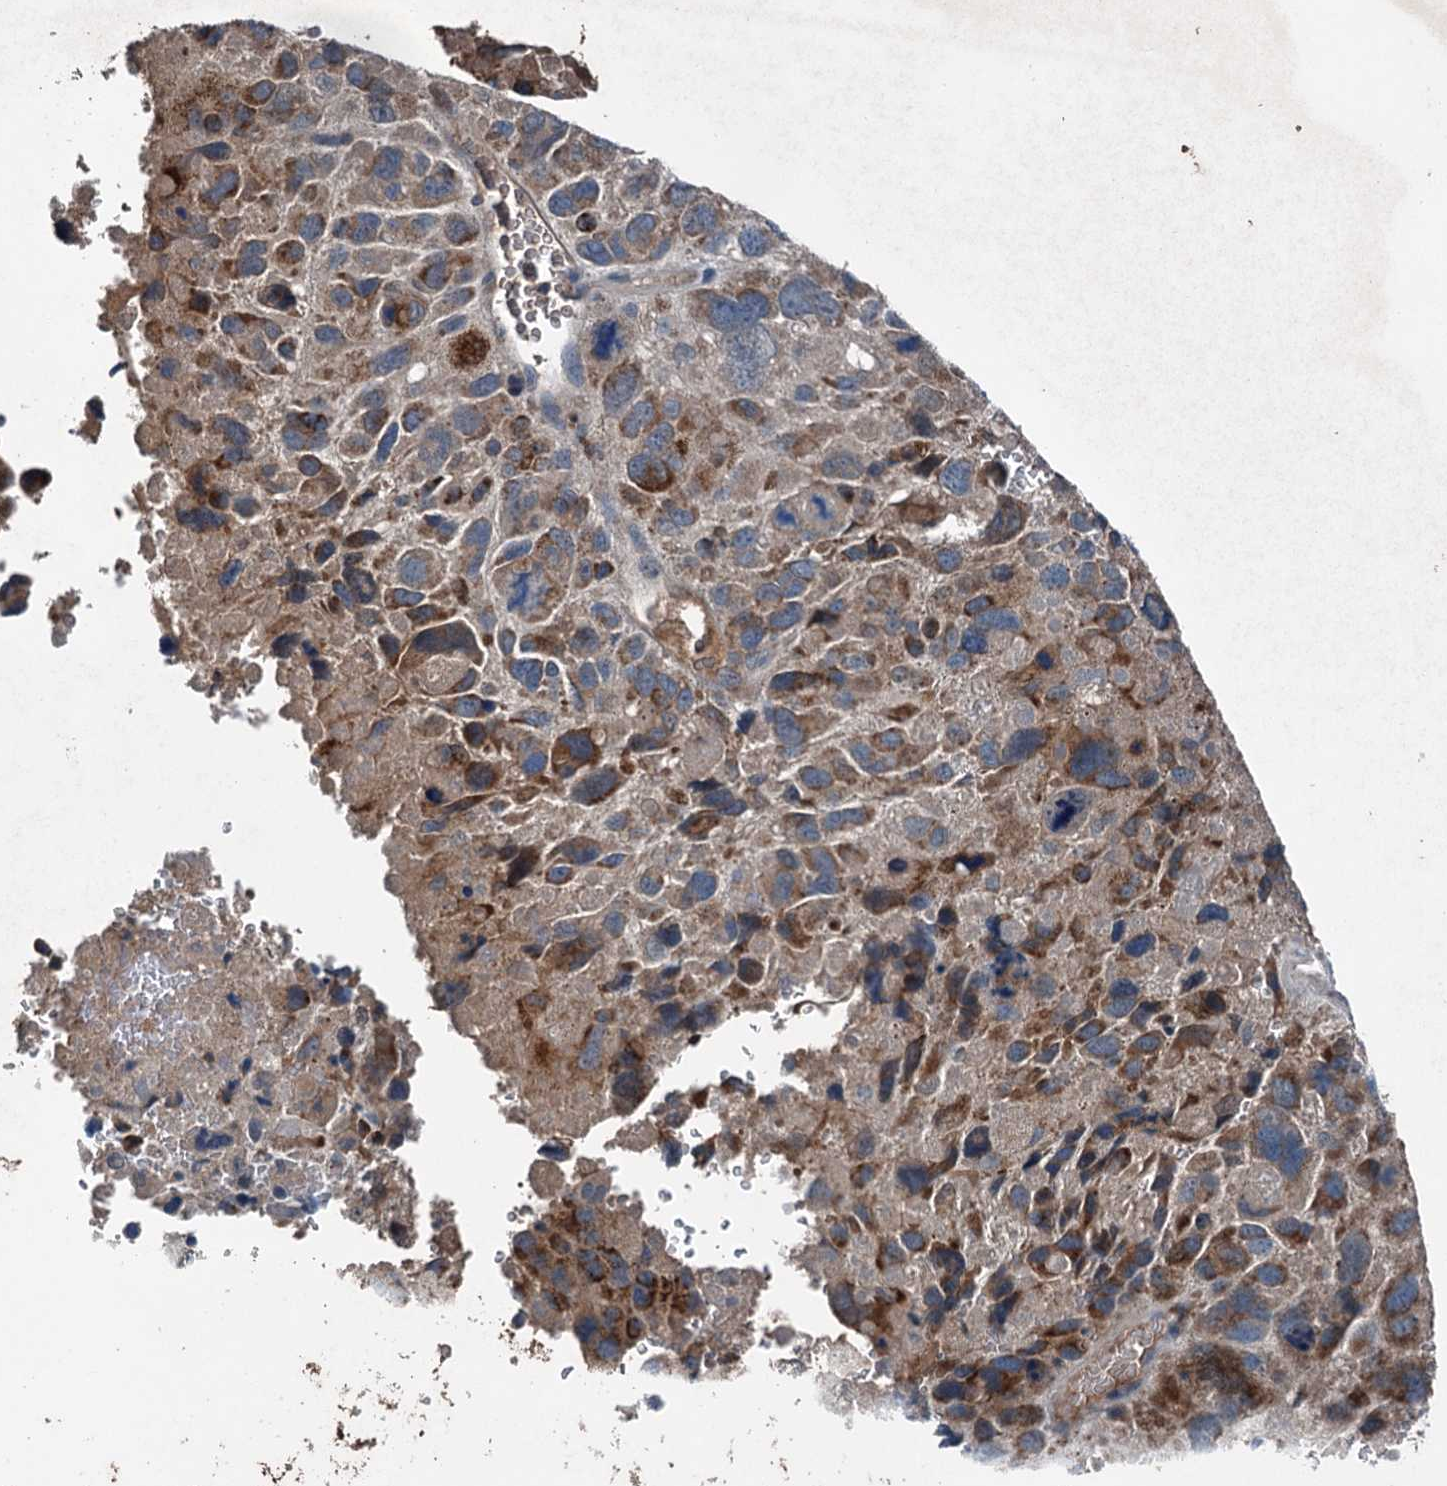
{"staining": {"intensity": "moderate", "quantity": "25%-75%", "location": "cytoplasmic/membranous"}, "tissue": "lung cancer", "cell_type": "Tumor cells", "image_type": "cancer", "snomed": [{"axis": "morphology", "description": "Adenocarcinoma, NOS"}, {"axis": "topography", "description": "Lung"}], "caption": "Tumor cells demonstrate medium levels of moderate cytoplasmic/membranous staining in about 25%-75% of cells in human adenocarcinoma (lung).", "gene": "PDSS1", "patient": {"sex": "male", "age": 67}}